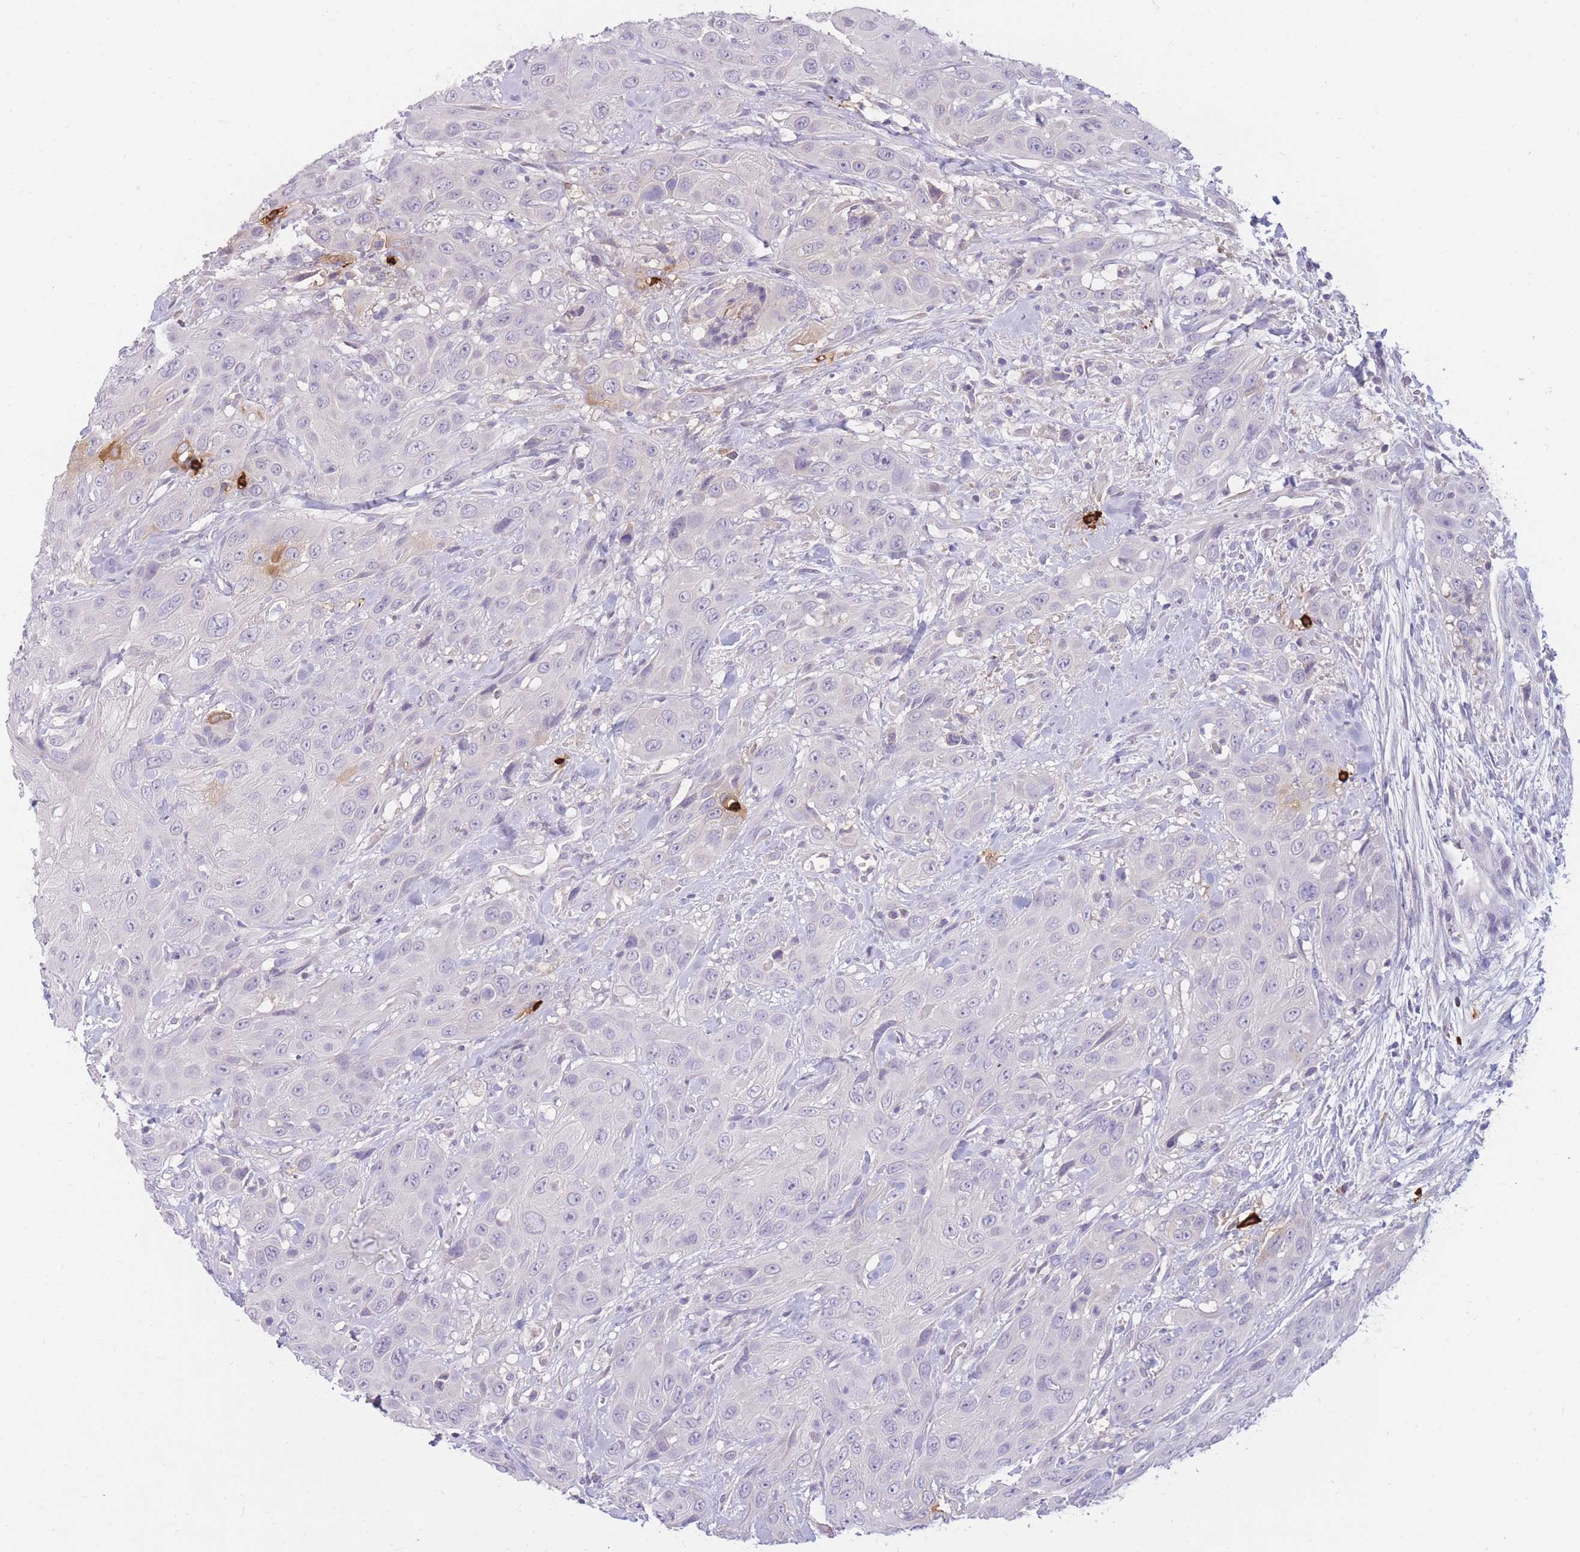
{"staining": {"intensity": "negative", "quantity": "none", "location": "none"}, "tissue": "head and neck cancer", "cell_type": "Tumor cells", "image_type": "cancer", "snomed": [{"axis": "morphology", "description": "Squamous cell carcinoma, NOS"}, {"axis": "topography", "description": "Head-Neck"}], "caption": "Histopathology image shows no significant protein staining in tumor cells of head and neck cancer. The staining was performed using DAB to visualize the protein expression in brown, while the nuclei were stained in blue with hematoxylin (Magnification: 20x).", "gene": "TPSD1", "patient": {"sex": "male", "age": 81}}